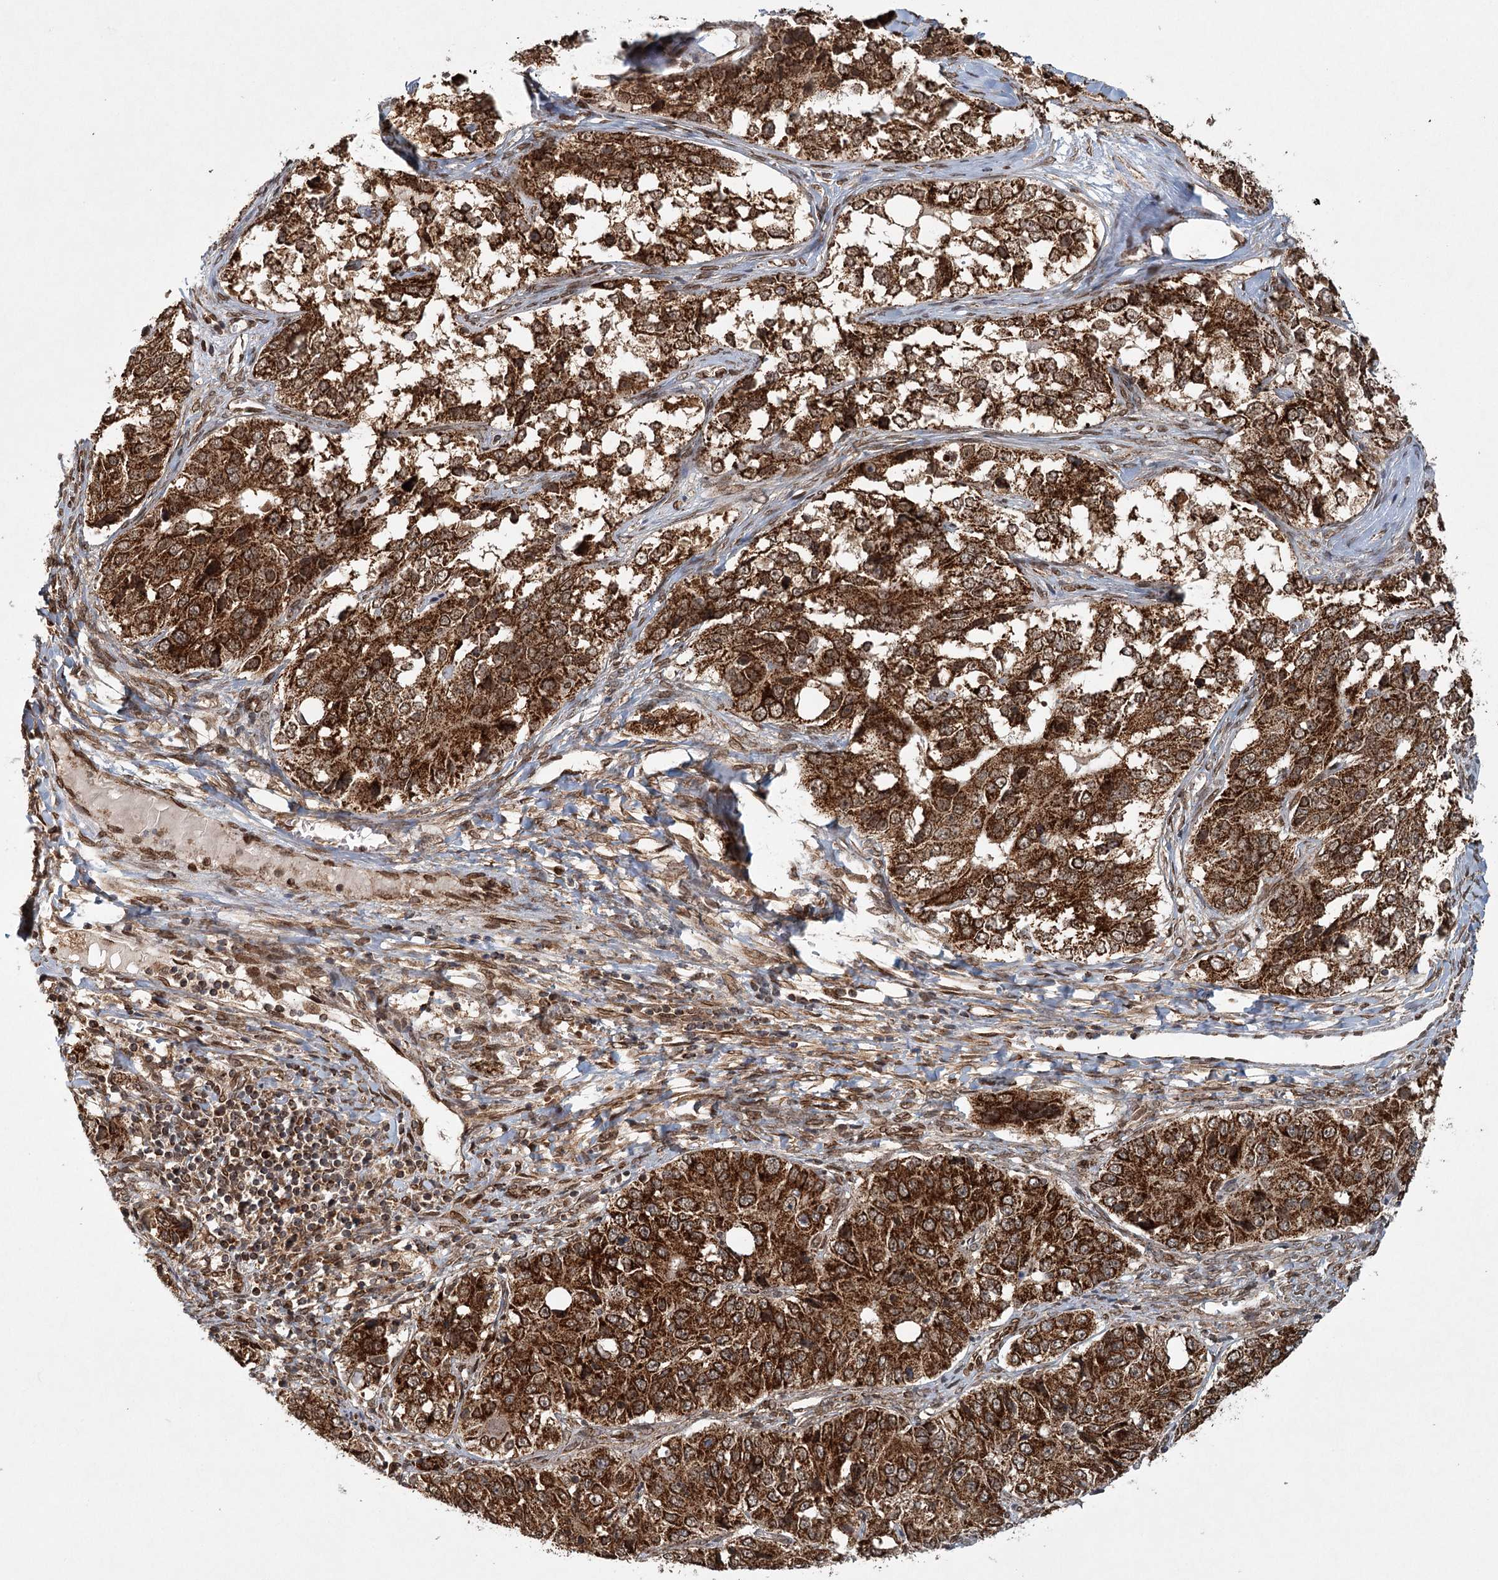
{"staining": {"intensity": "strong", "quantity": ">75%", "location": "cytoplasmic/membranous"}, "tissue": "ovarian cancer", "cell_type": "Tumor cells", "image_type": "cancer", "snomed": [{"axis": "morphology", "description": "Carcinoma, endometroid"}, {"axis": "topography", "description": "Ovary"}], "caption": "Ovarian cancer tissue shows strong cytoplasmic/membranous staining in about >75% of tumor cells, visualized by immunohistochemistry. Using DAB (3,3'-diaminobenzidine) (brown) and hematoxylin (blue) stains, captured at high magnification using brightfield microscopy.", "gene": "BCKDHA", "patient": {"sex": "female", "age": 51}}